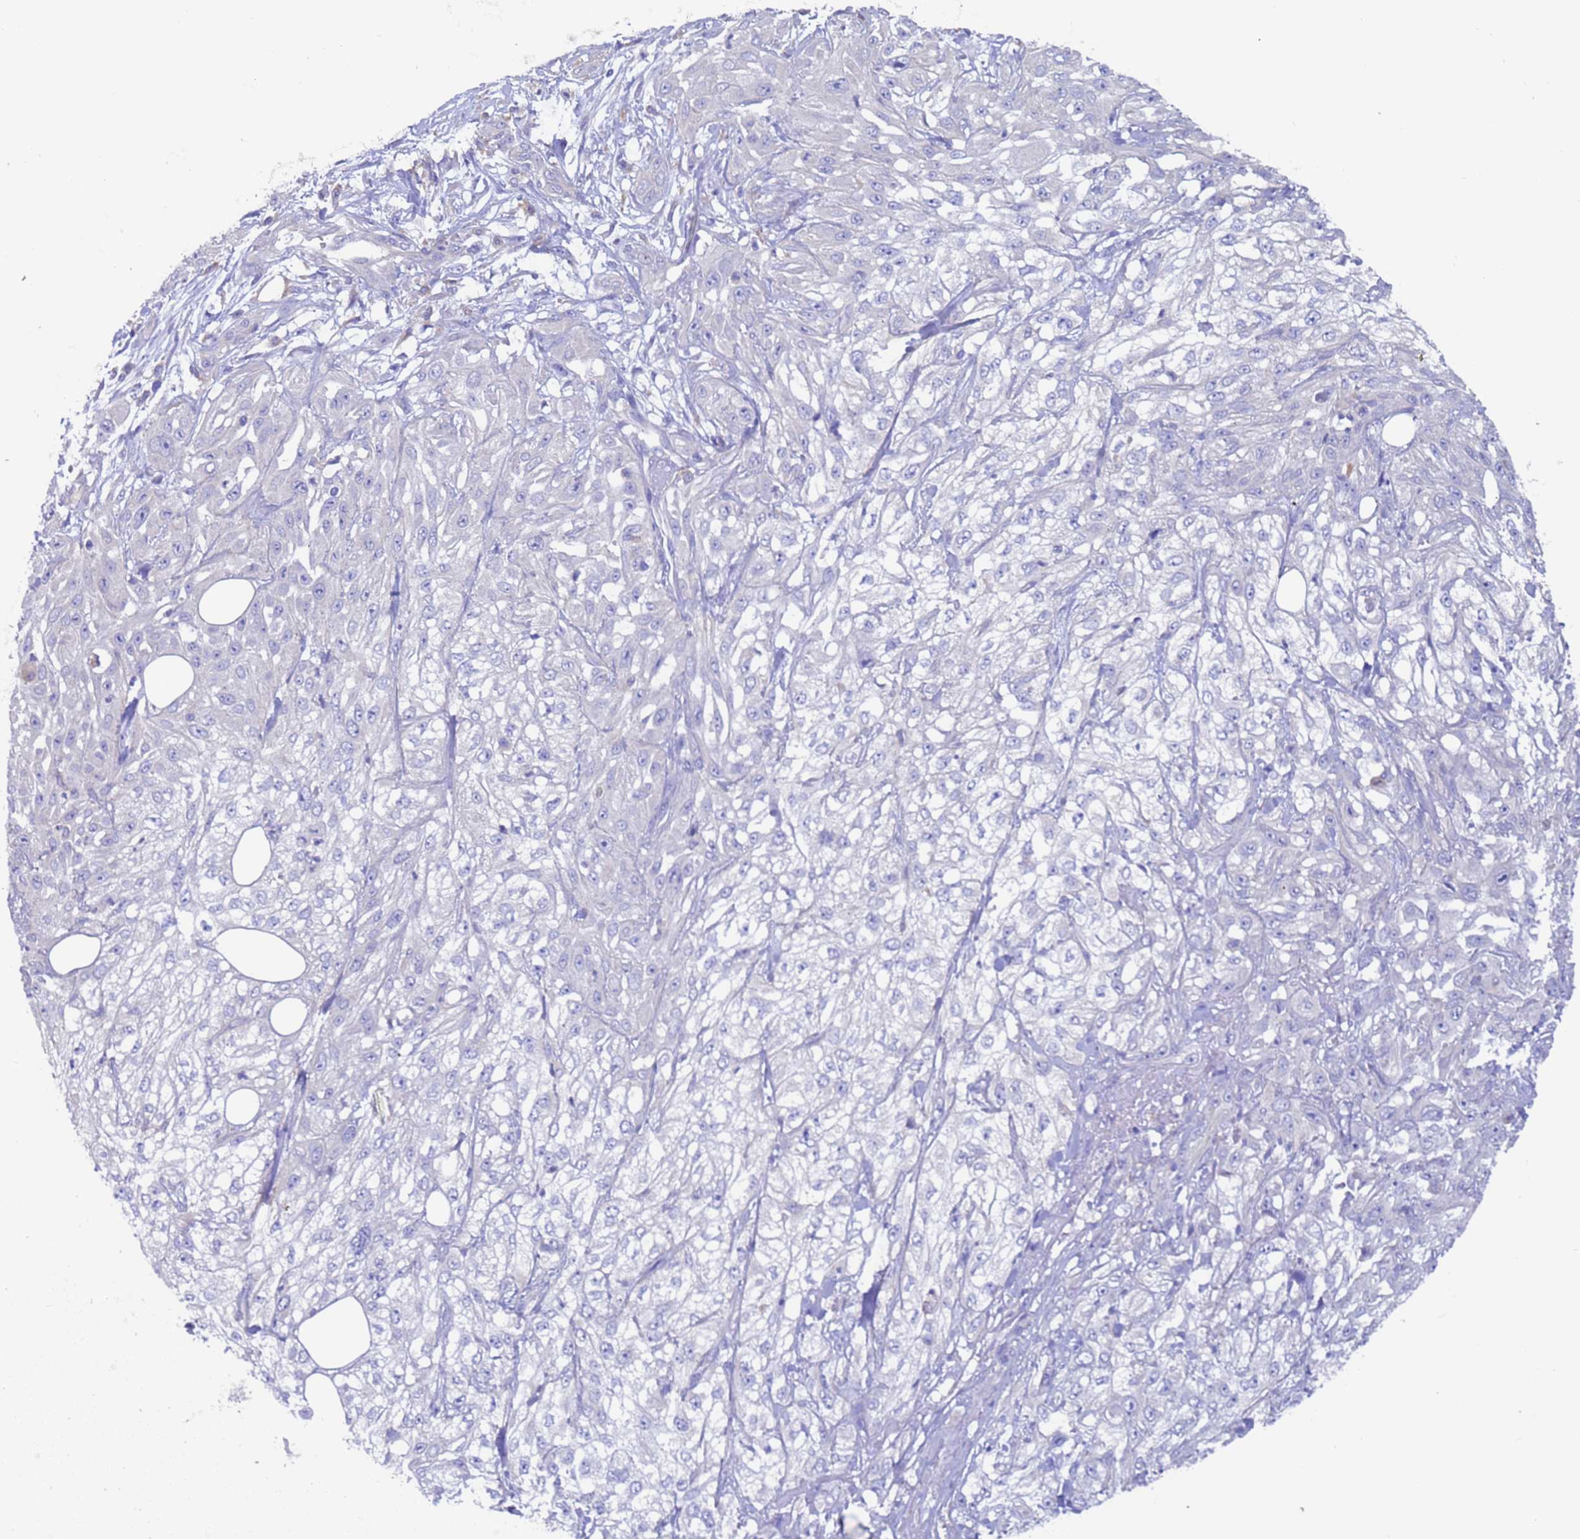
{"staining": {"intensity": "negative", "quantity": "none", "location": "none"}, "tissue": "skin cancer", "cell_type": "Tumor cells", "image_type": "cancer", "snomed": [{"axis": "morphology", "description": "Squamous cell carcinoma, NOS"}, {"axis": "morphology", "description": "Squamous cell carcinoma, metastatic, NOS"}, {"axis": "topography", "description": "Skin"}, {"axis": "topography", "description": "Lymph node"}], "caption": "Tumor cells show no significant protein staining in skin cancer (metastatic squamous cell carcinoma).", "gene": "SRL", "patient": {"sex": "male", "age": 75}}